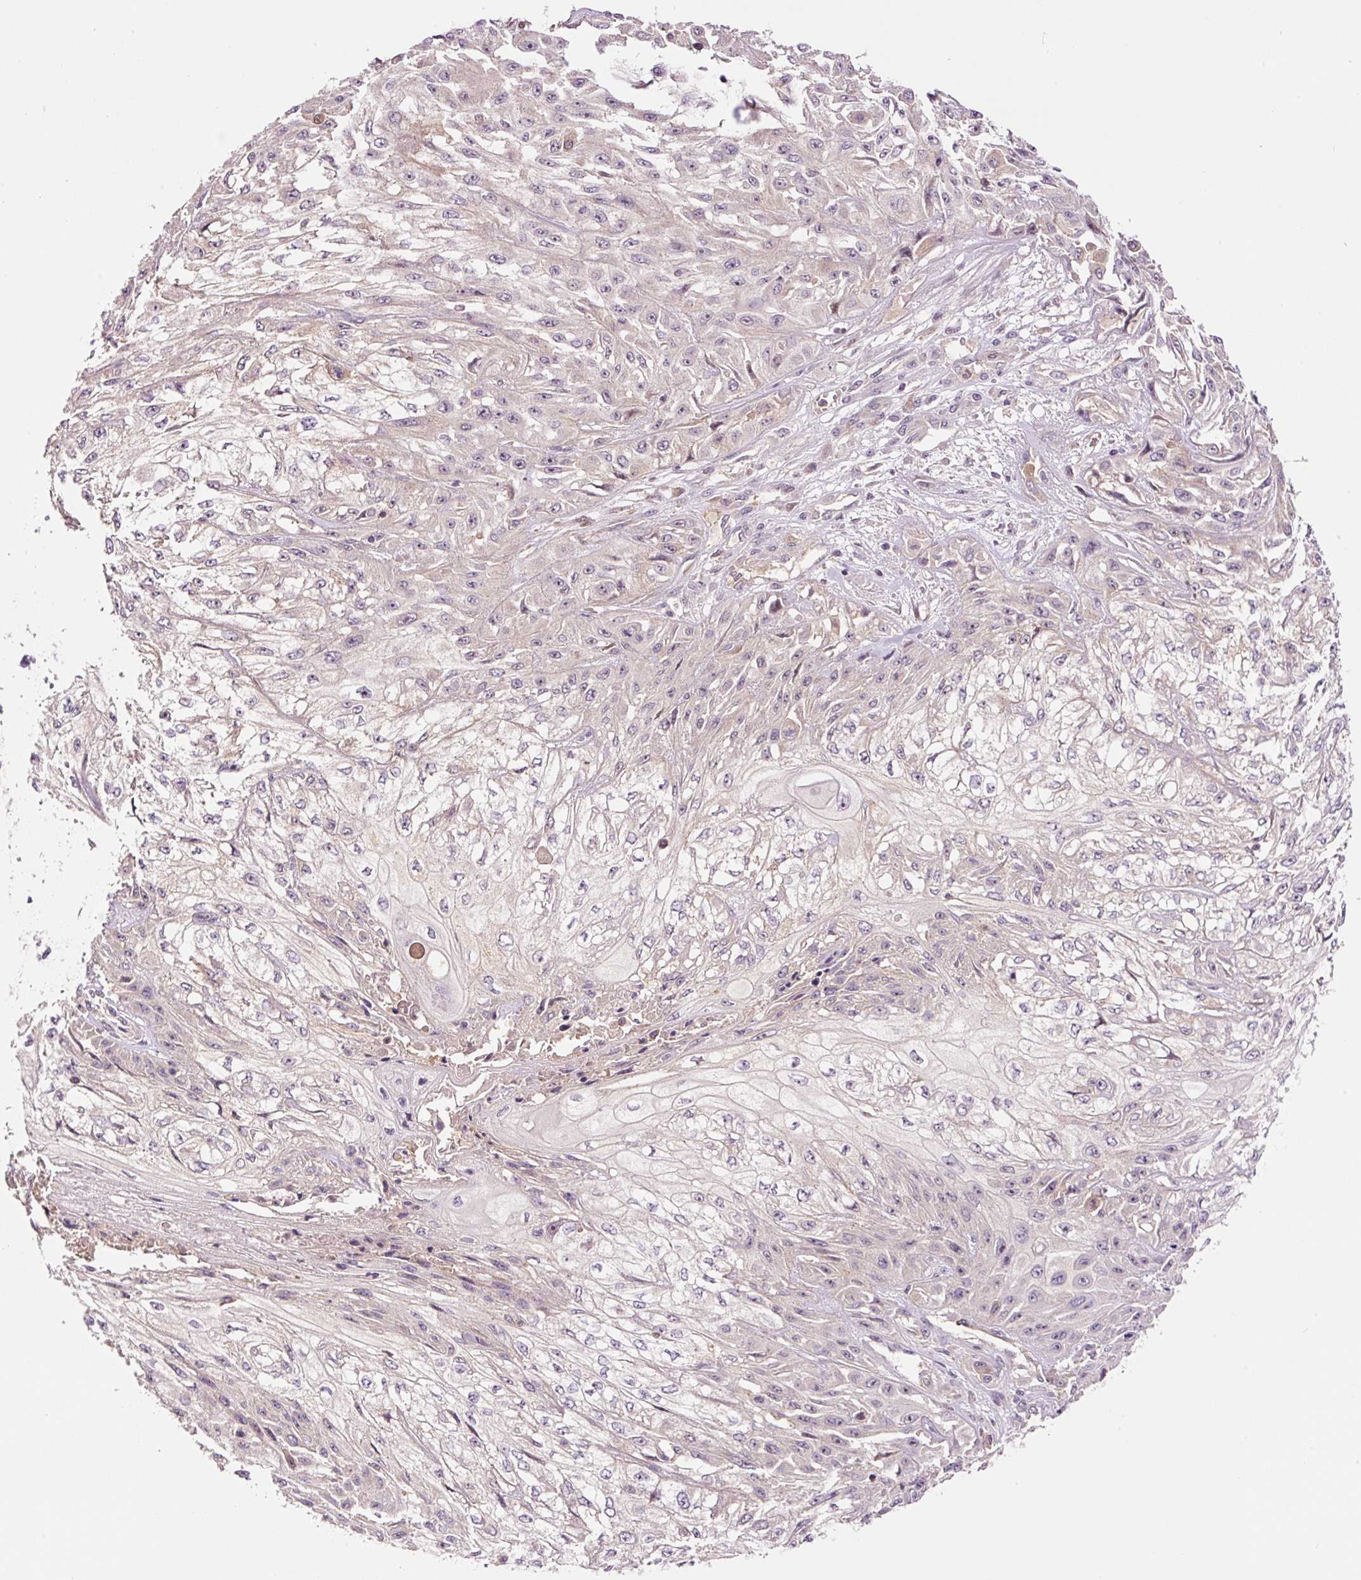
{"staining": {"intensity": "negative", "quantity": "none", "location": "none"}, "tissue": "skin cancer", "cell_type": "Tumor cells", "image_type": "cancer", "snomed": [{"axis": "morphology", "description": "Squamous cell carcinoma, NOS"}, {"axis": "morphology", "description": "Squamous cell carcinoma, metastatic, NOS"}, {"axis": "topography", "description": "Skin"}, {"axis": "topography", "description": "Lymph node"}], "caption": "A photomicrograph of squamous cell carcinoma (skin) stained for a protein shows no brown staining in tumor cells.", "gene": "DPPA4", "patient": {"sex": "male", "age": 75}}